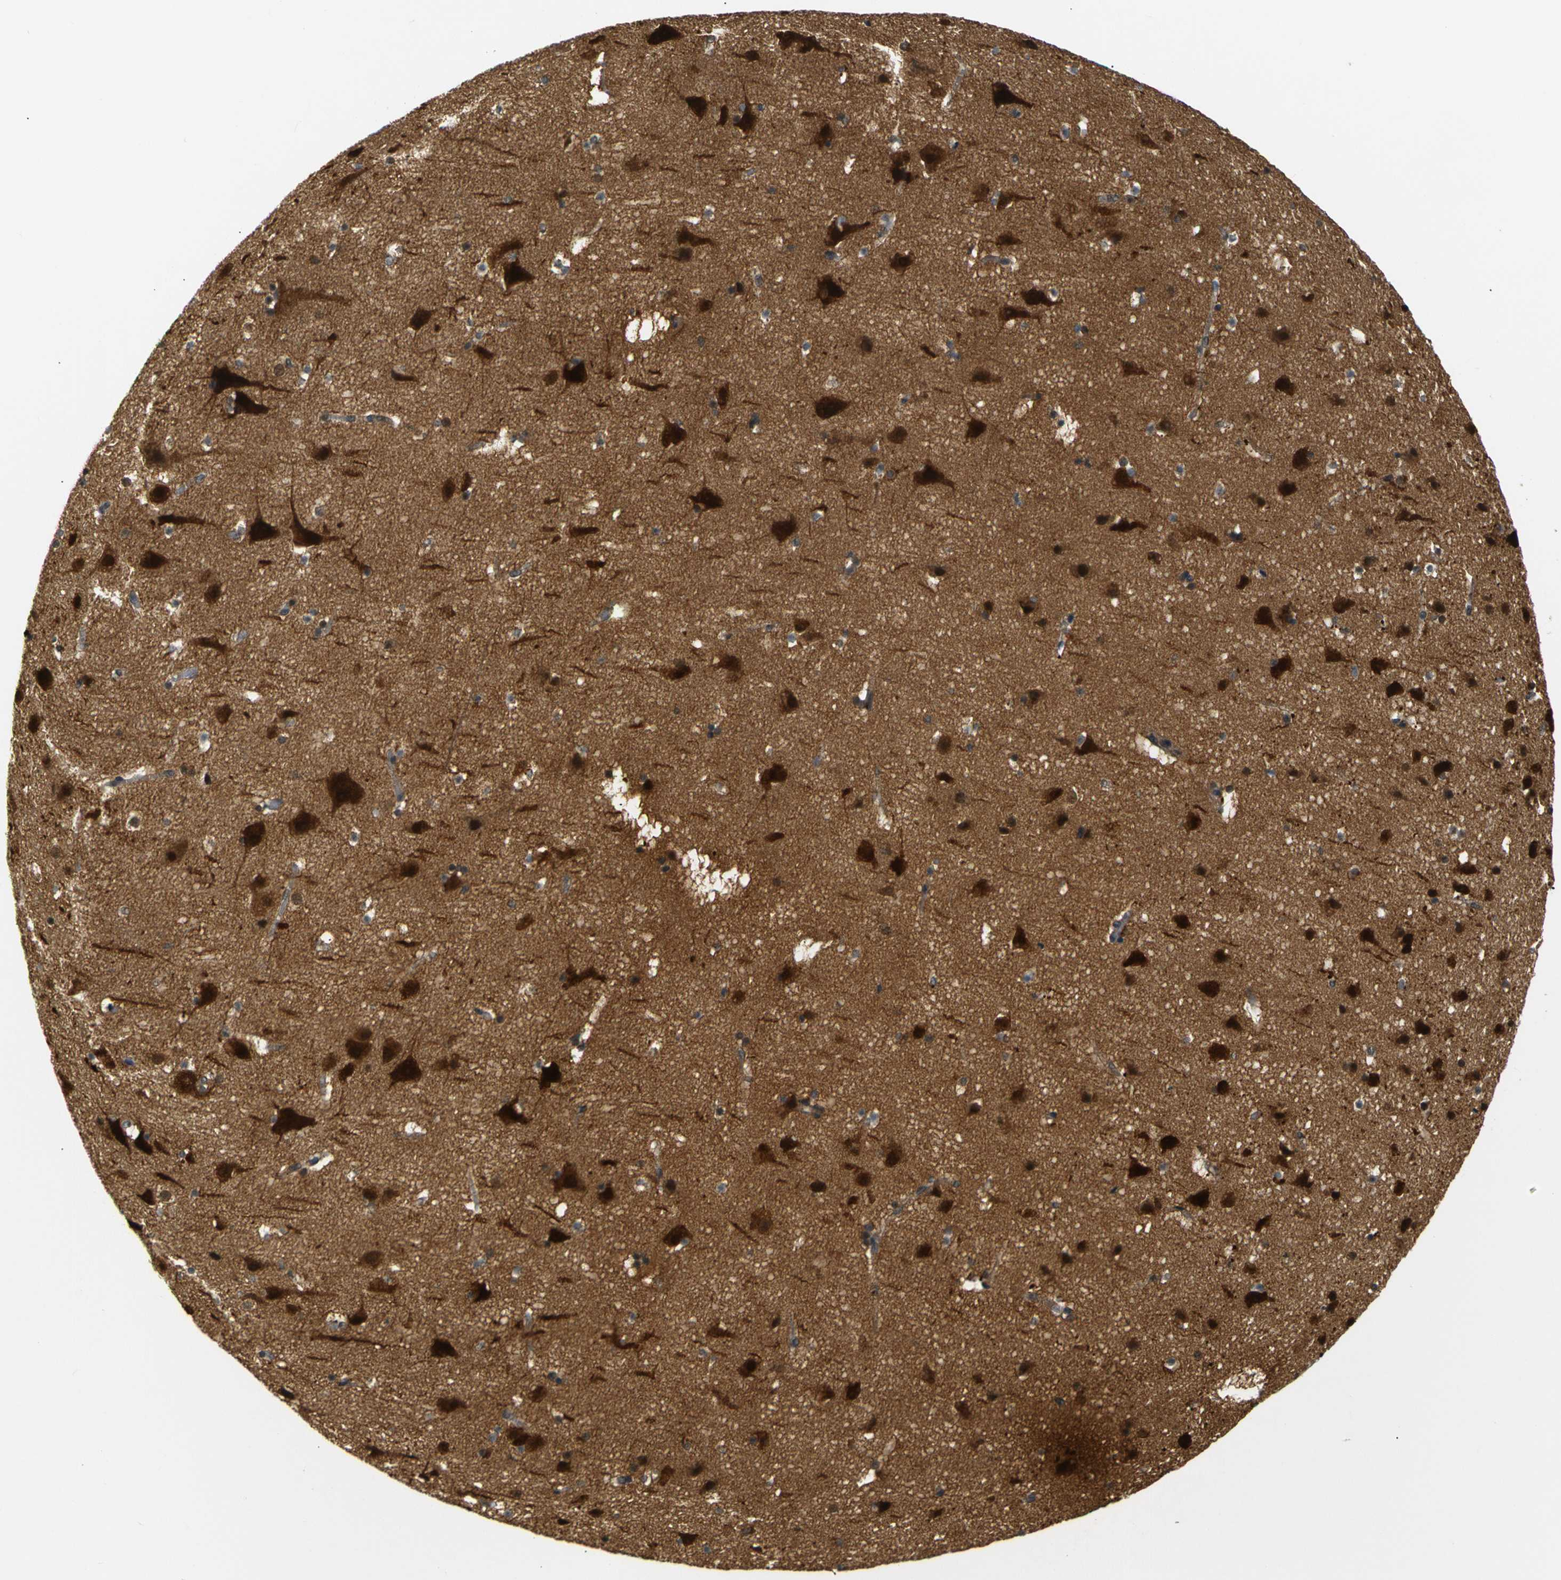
{"staining": {"intensity": "negative", "quantity": "none", "location": "none"}, "tissue": "cerebral cortex", "cell_type": "Endothelial cells", "image_type": "normal", "snomed": [{"axis": "morphology", "description": "Normal tissue, NOS"}, {"axis": "topography", "description": "Cerebral cortex"}], "caption": "Micrograph shows no significant protein expression in endothelial cells of benign cerebral cortex.", "gene": "SKP1", "patient": {"sex": "male", "age": 45}}